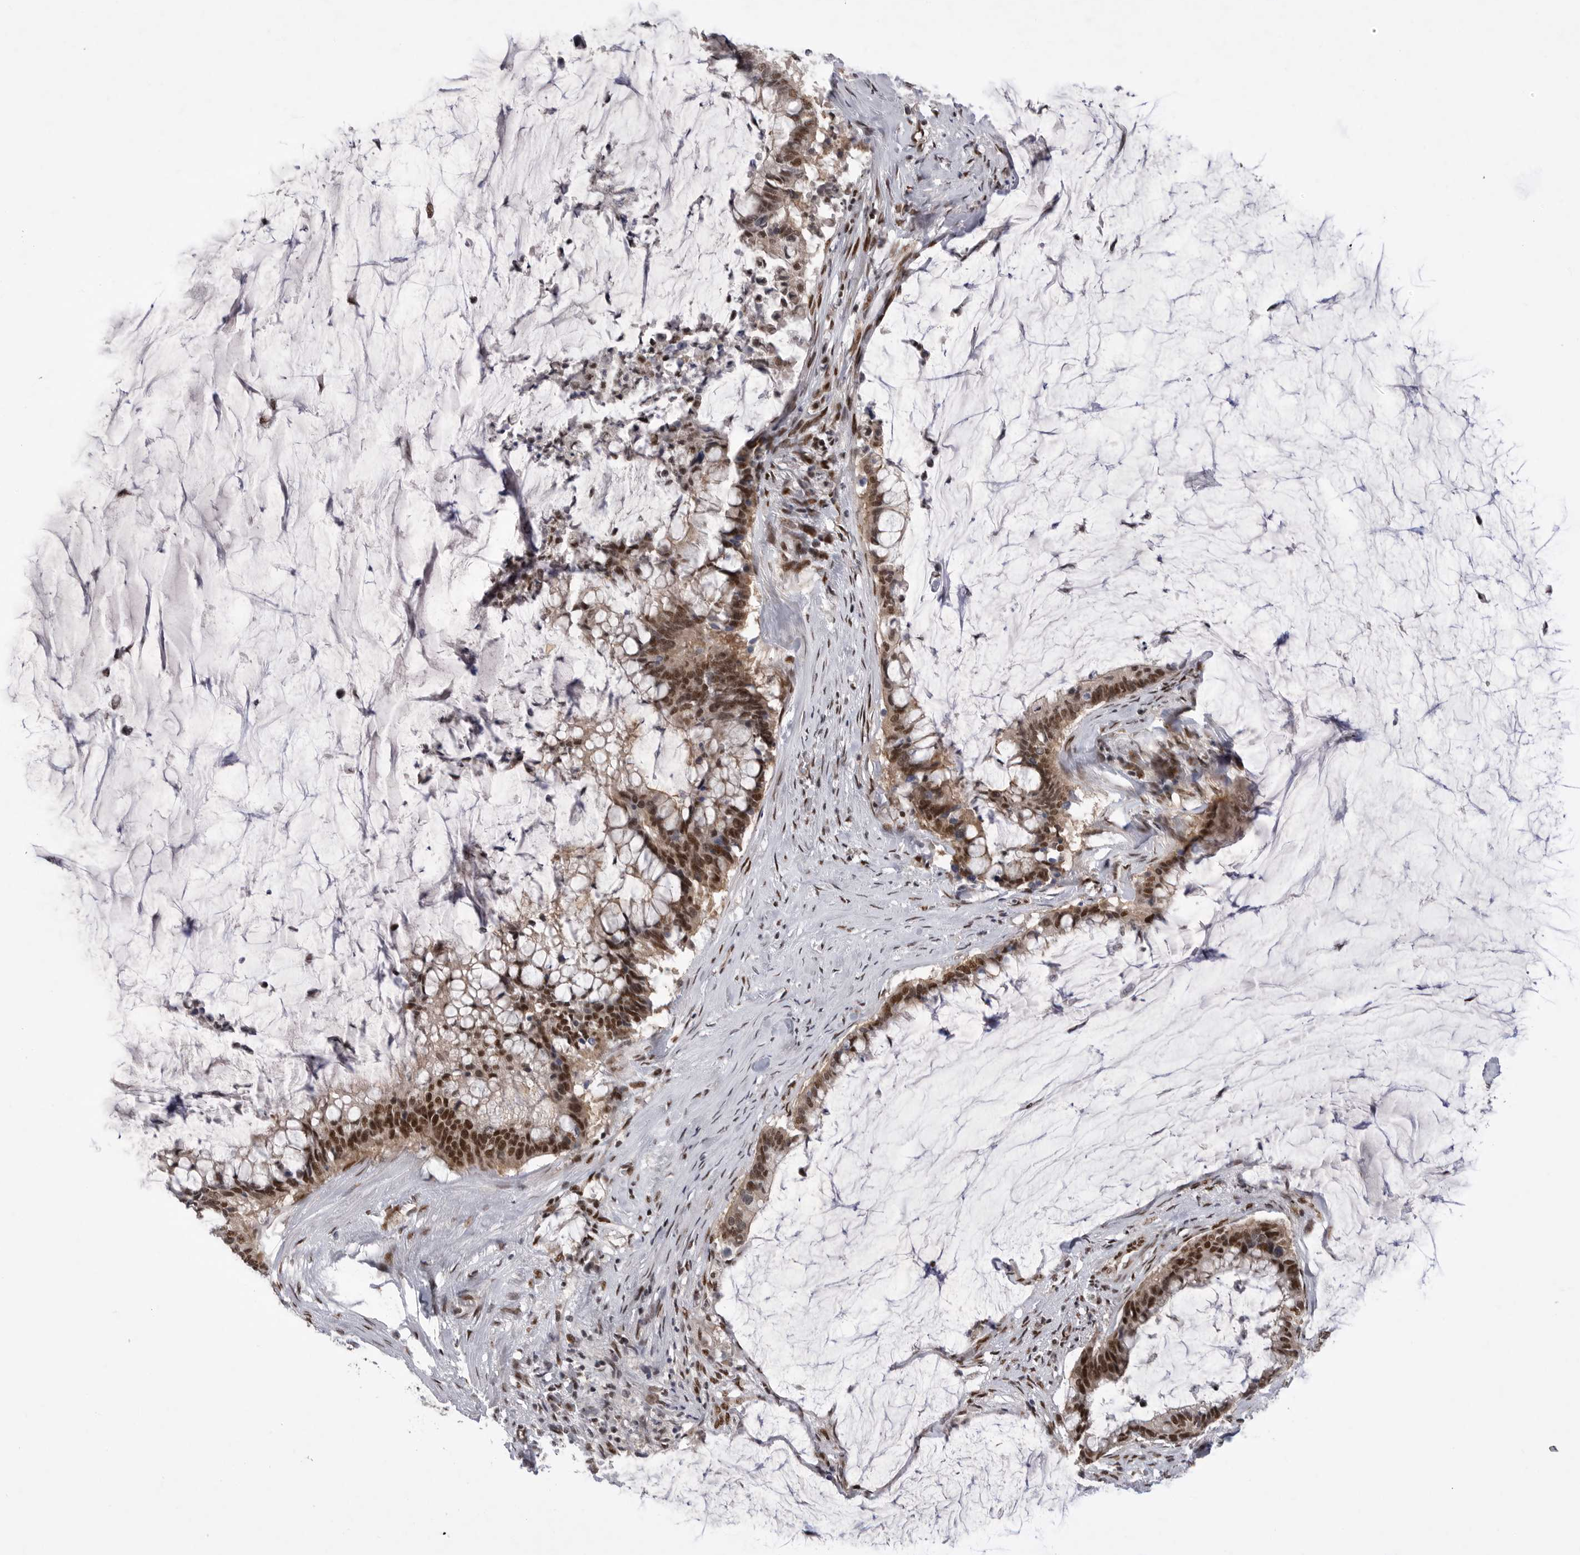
{"staining": {"intensity": "moderate", "quantity": ">75%", "location": "nuclear"}, "tissue": "pancreatic cancer", "cell_type": "Tumor cells", "image_type": "cancer", "snomed": [{"axis": "morphology", "description": "Adenocarcinoma, NOS"}, {"axis": "topography", "description": "Pancreas"}], "caption": "This is a micrograph of immunohistochemistry staining of pancreatic adenocarcinoma, which shows moderate staining in the nuclear of tumor cells.", "gene": "PPP1R8", "patient": {"sex": "male", "age": 41}}